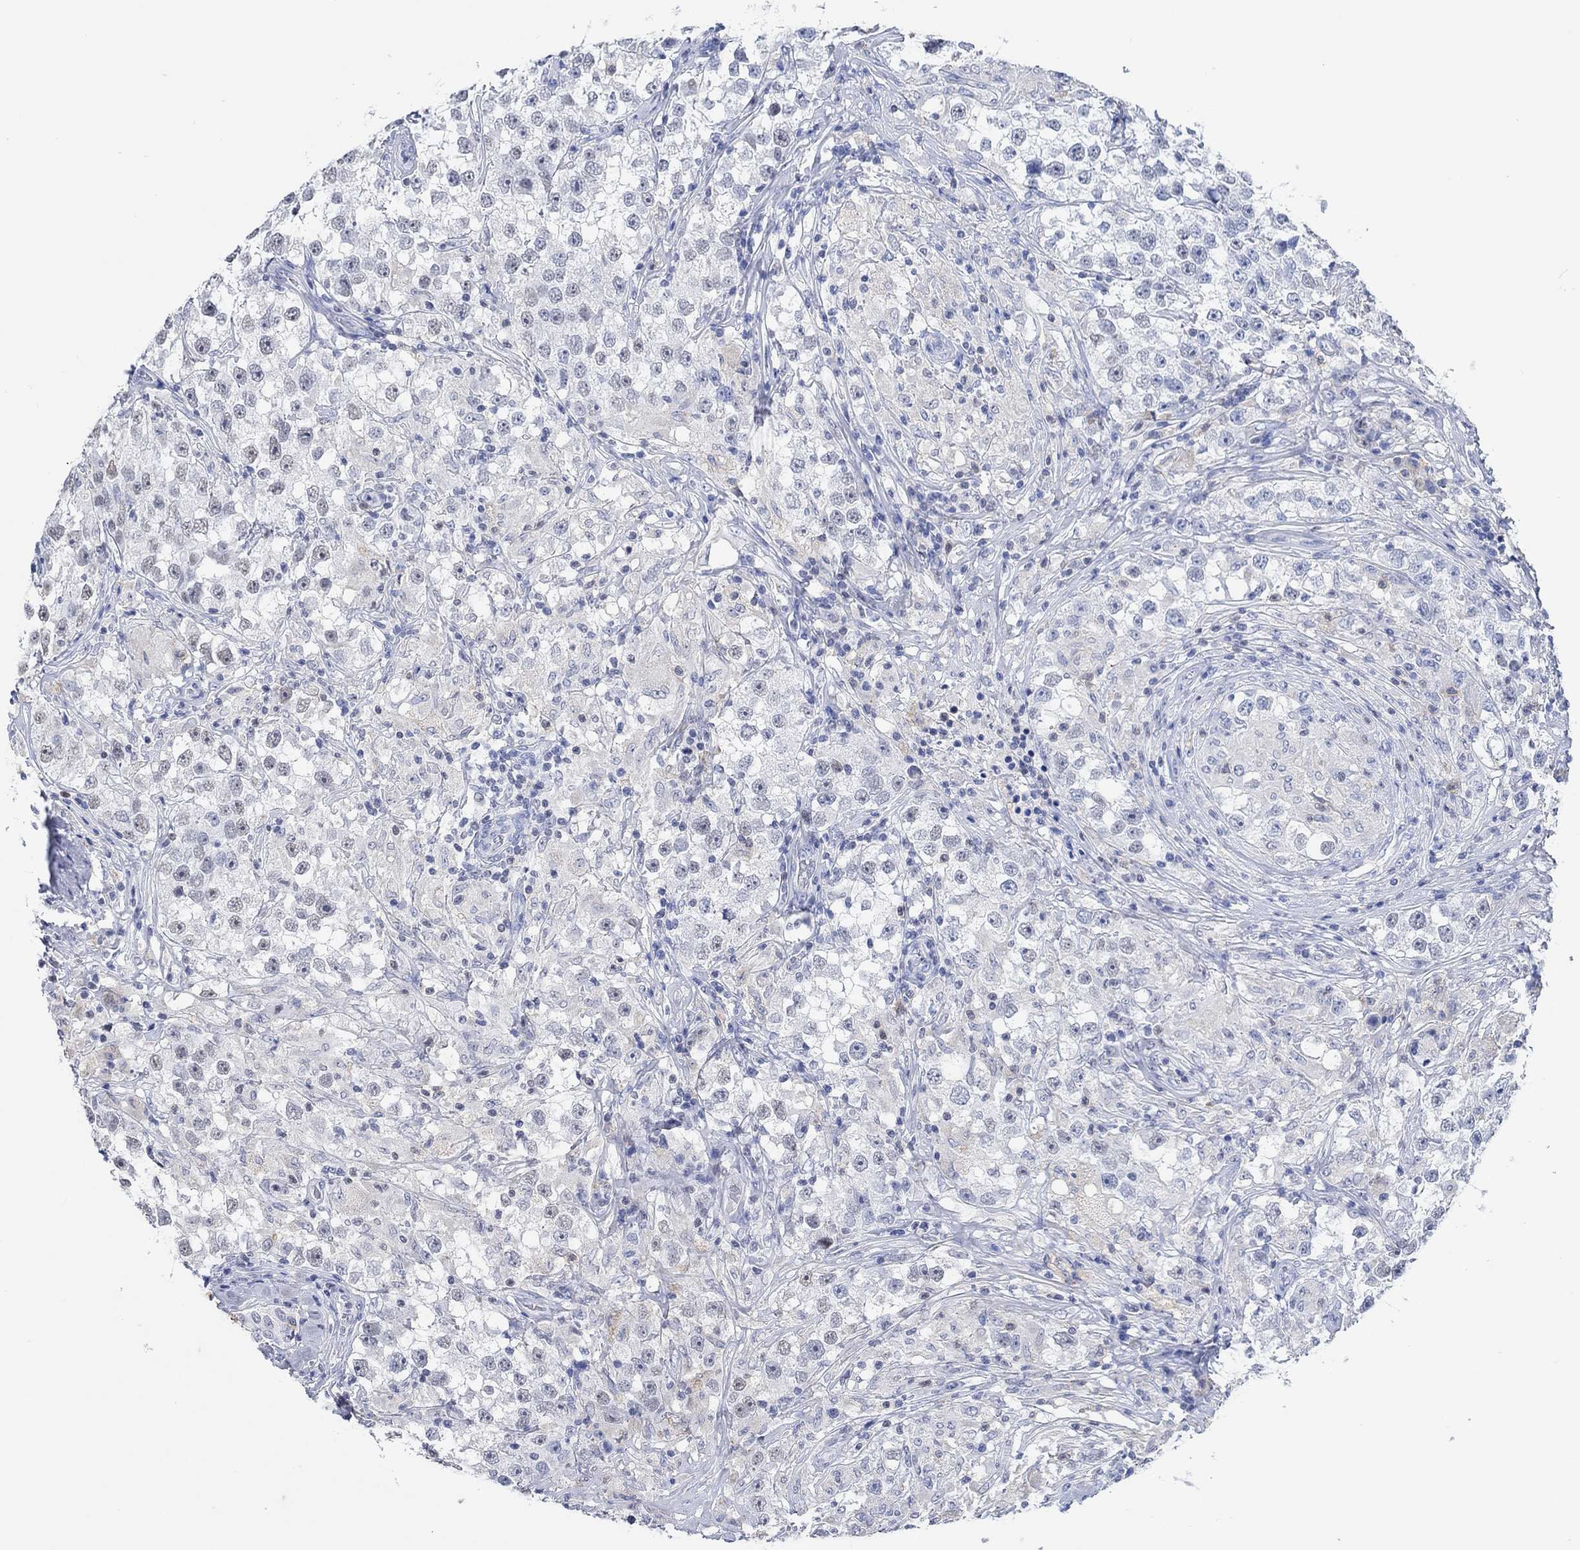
{"staining": {"intensity": "negative", "quantity": "none", "location": "none"}, "tissue": "testis cancer", "cell_type": "Tumor cells", "image_type": "cancer", "snomed": [{"axis": "morphology", "description": "Seminoma, NOS"}, {"axis": "topography", "description": "Testis"}], "caption": "Testis seminoma was stained to show a protein in brown. There is no significant expression in tumor cells.", "gene": "PPP1R17", "patient": {"sex": "male", "age": 46}}